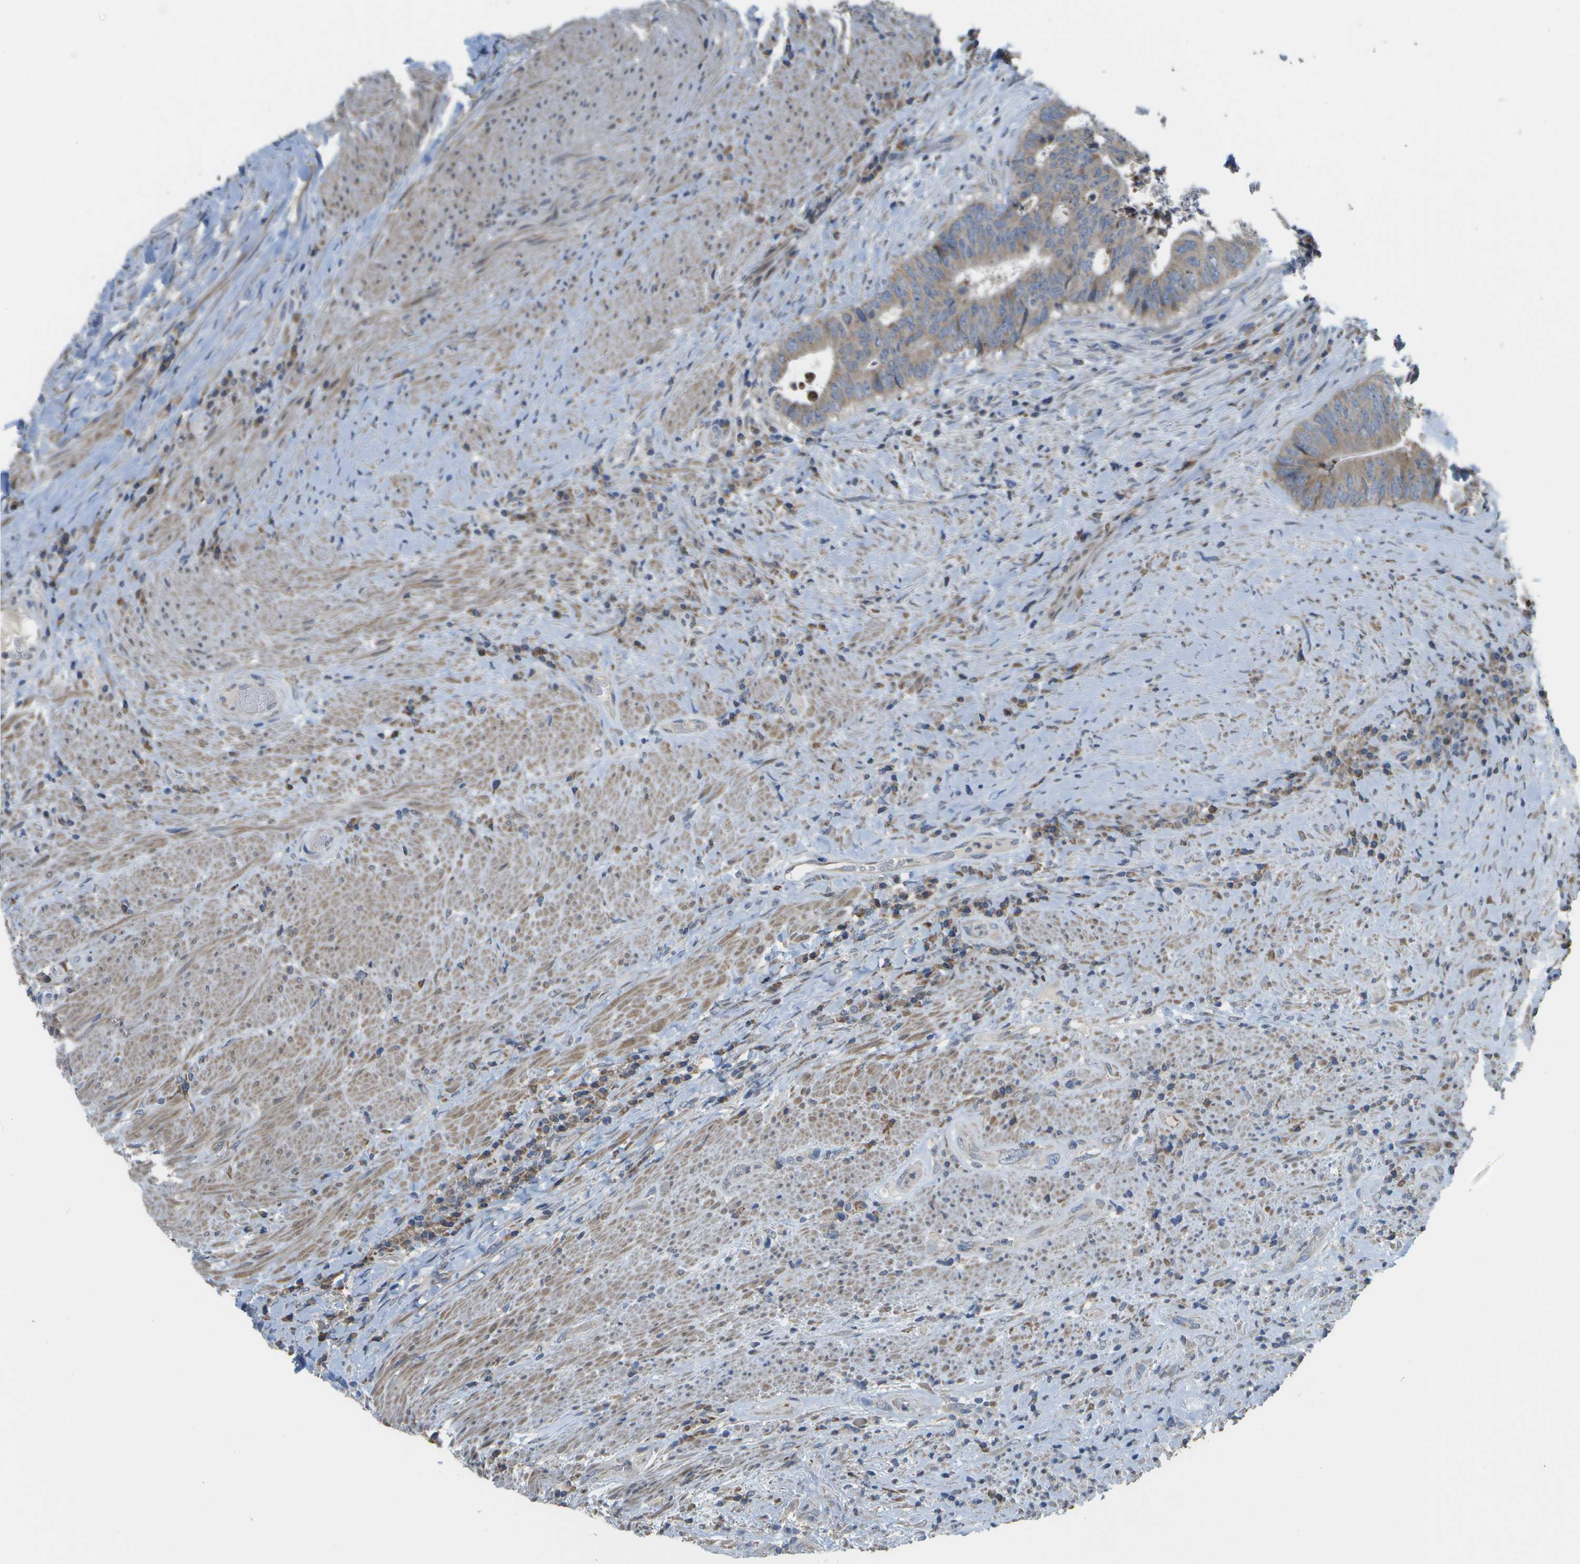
{"staining": {"intensity": "moderate", "quantity": ">75%", "location": "cytoplasmic/membranous"}, "tissue": "colorectal cancer", "cell_type": "Tumor cells", "image_type": "cancer", "snomed": [{"axis": "morphology", "description": "Adenocarcinoma, NOS"}, {"axis": "topography", "description": "Rectum"}], "caption": "A photomicrograph showing moderate cytoplasmic/membranous staining in approximately >75% of tumor cells in colorectal cancer (adenocarcinoma), as visualized by brown immunohistochemical staining.", "gene": "HADHA", "patient": {"sex": "male", "age": 72}}